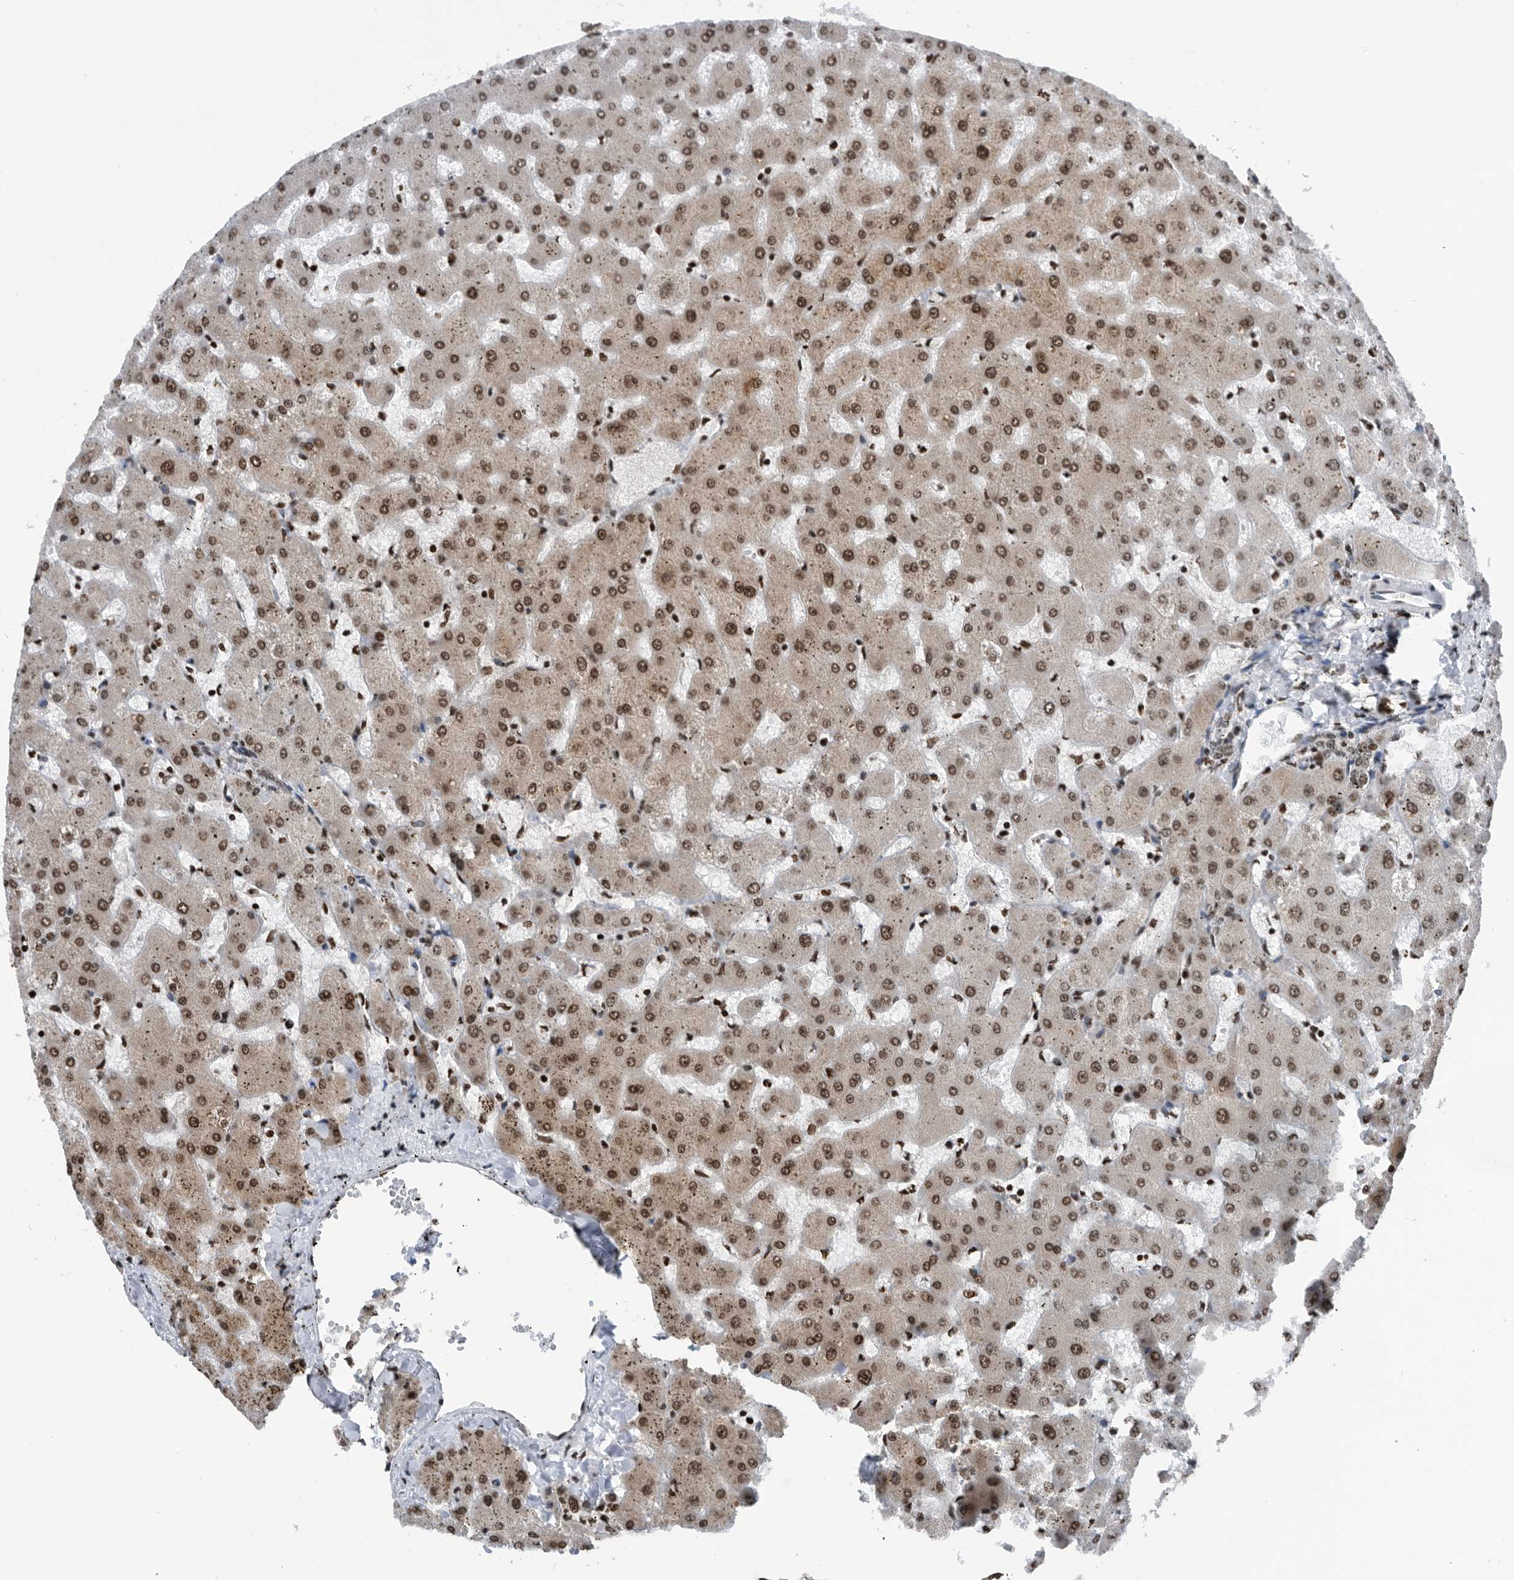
{"staining": {"intensity": "moderate", "quantity": ">75%", "location": "nuclear"}, "tissue": "liver", "cell_type": "Cholangiocytes", "image_type": "normal", "snomed": [{"axis": "morphology", "description": "Normal tissue, NOS"}, {"axis": "topography", "description": "Liver"}], "caption": "Brown immunohistochemical staining in normal liver displays moderate nuclear positivity in about >75% of cholangiocytes.", "gene": "SNRNP48", "patient": {"sex": "female", "age": 63}}